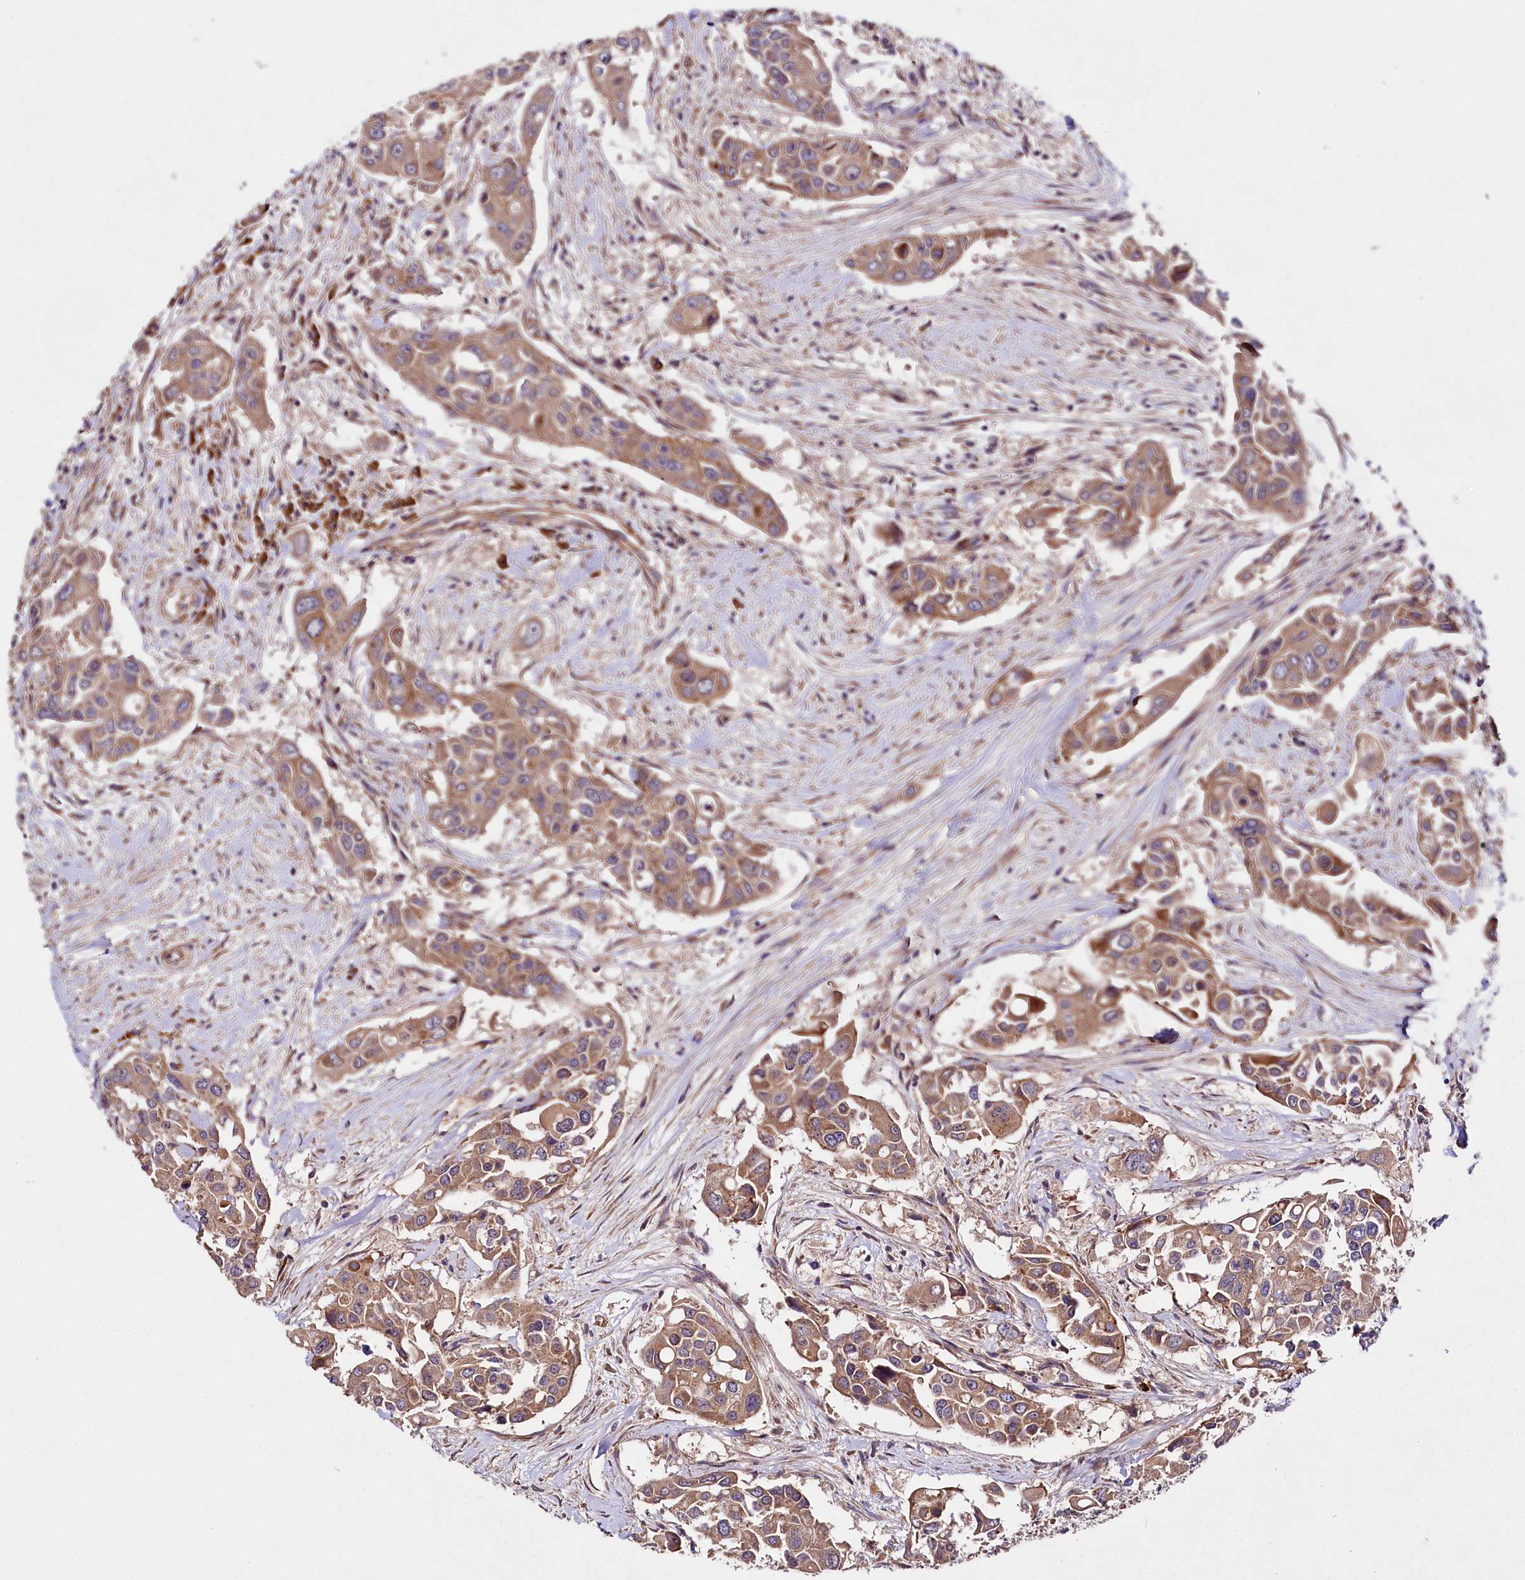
{"staining": {"intensity": "moderate", "quantity": ">75%", "location": "cytoplasmic/membranous"}, "tissue": "colorectal cancer", "cell_type": "Tumor cells", "image_type": "cancer", "snomed": [{"axis": "morphology", "description": "Adenocarcinoma, NOS"}, {"axis": "topography", "description": "Colon"}], "caption": "Human colorectal cancer stained with a protein marker exhibits moderate staining in tumor cells.", "gene": "SPATS2", "patient": {"sex": "male", "age": 77}}